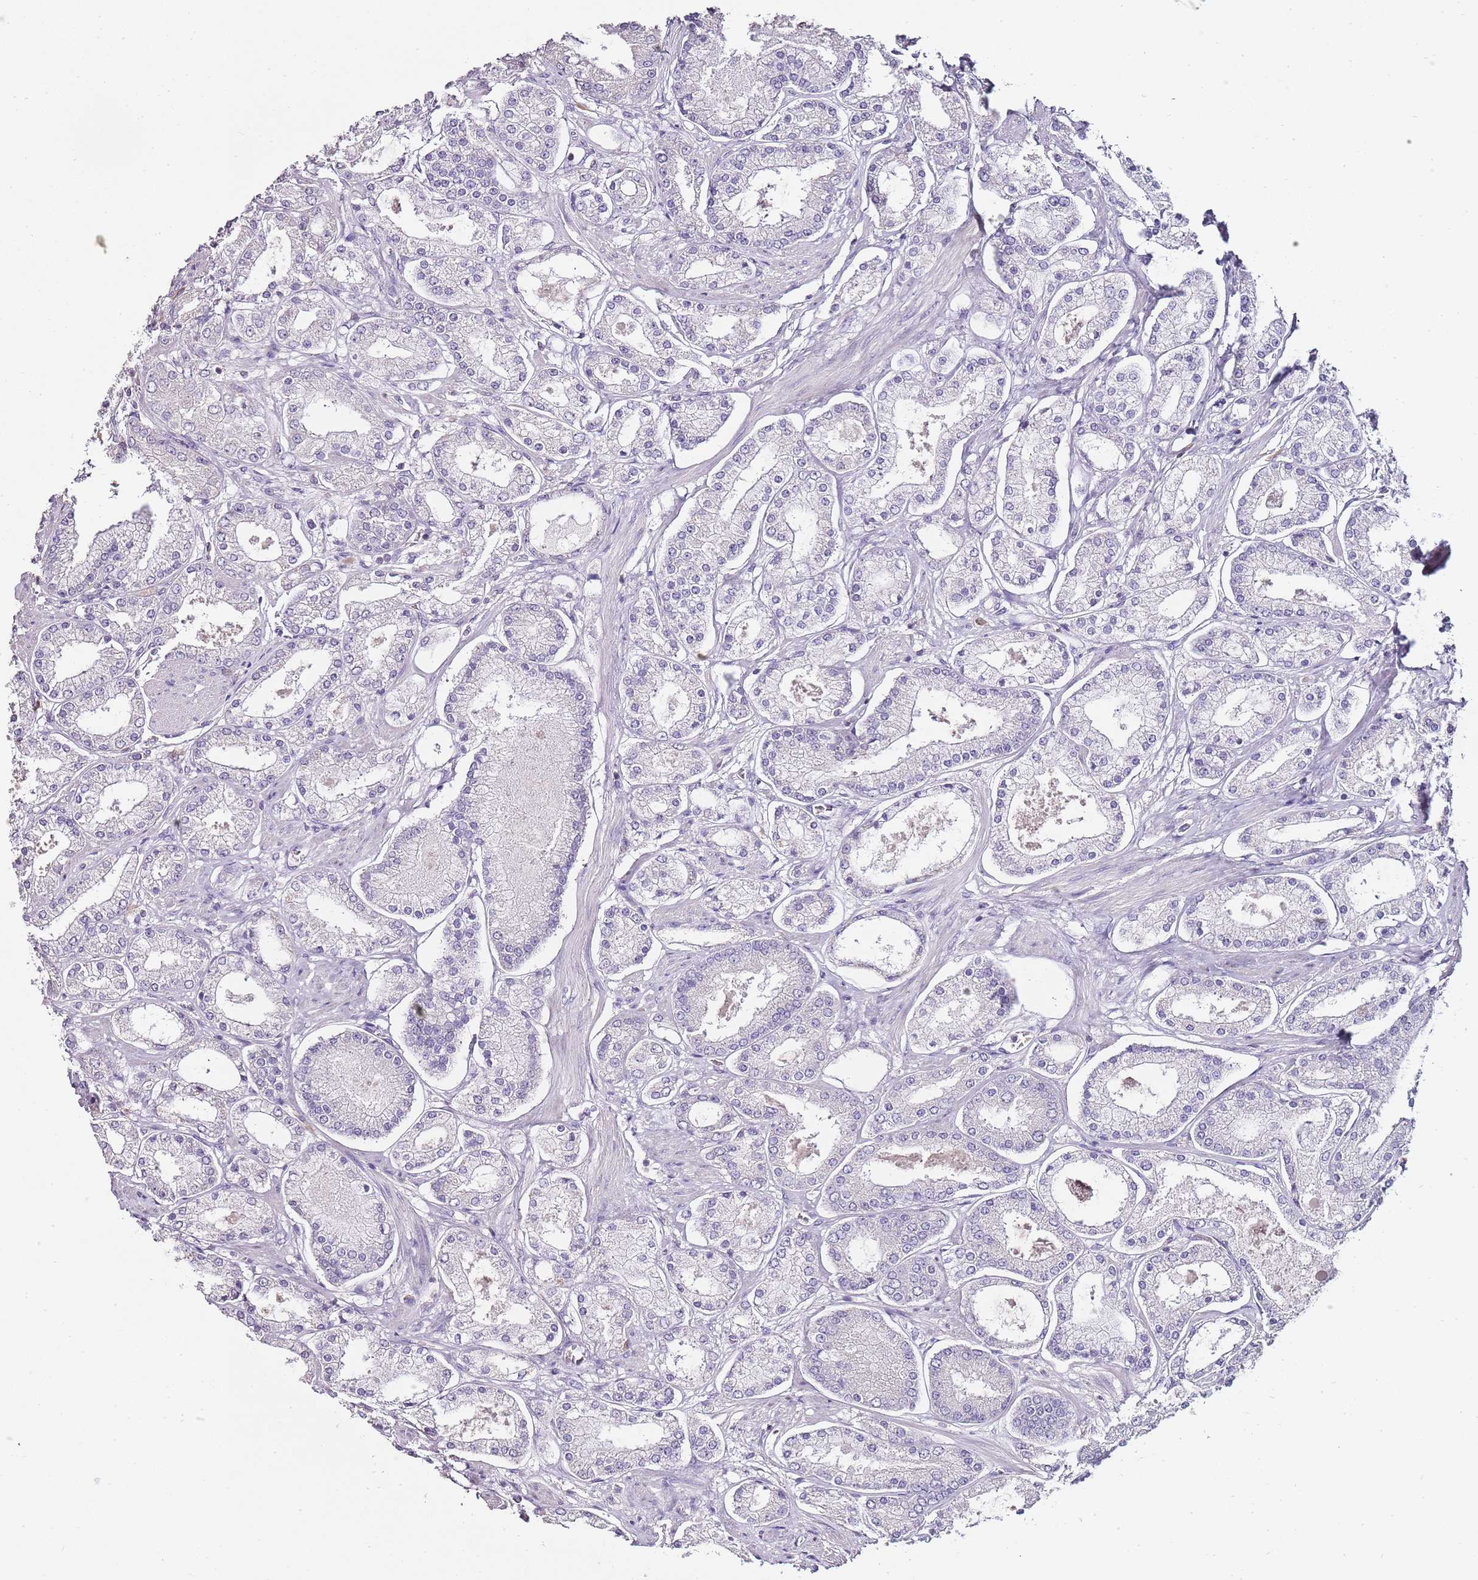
{"staining": {"intensity": "negative", "quantity": "none", "location": "none"}, "tissue": "prostate cancer", "cell_type": "Tumor cells", "image_type": "cancer", "snomed": [{"axis": "morphology", "description": "Adenocarcinoma, High grade"}, {"axis": "topography", "description": "Prostate"}], "caption": "Immunohistochemistry (IHC) image of prostate cancer stained for a protein (brown), which shows no staining in tumor cells. The staining was performed using DAB (3,3'-diaminobenzidine) to visualize the protein expression in brown, while the nuclei were stained in blue with hematoxylin (Magnification: 20x).", "gene": "ZBP1", "patient": {"sex": "male", "age": 69}}